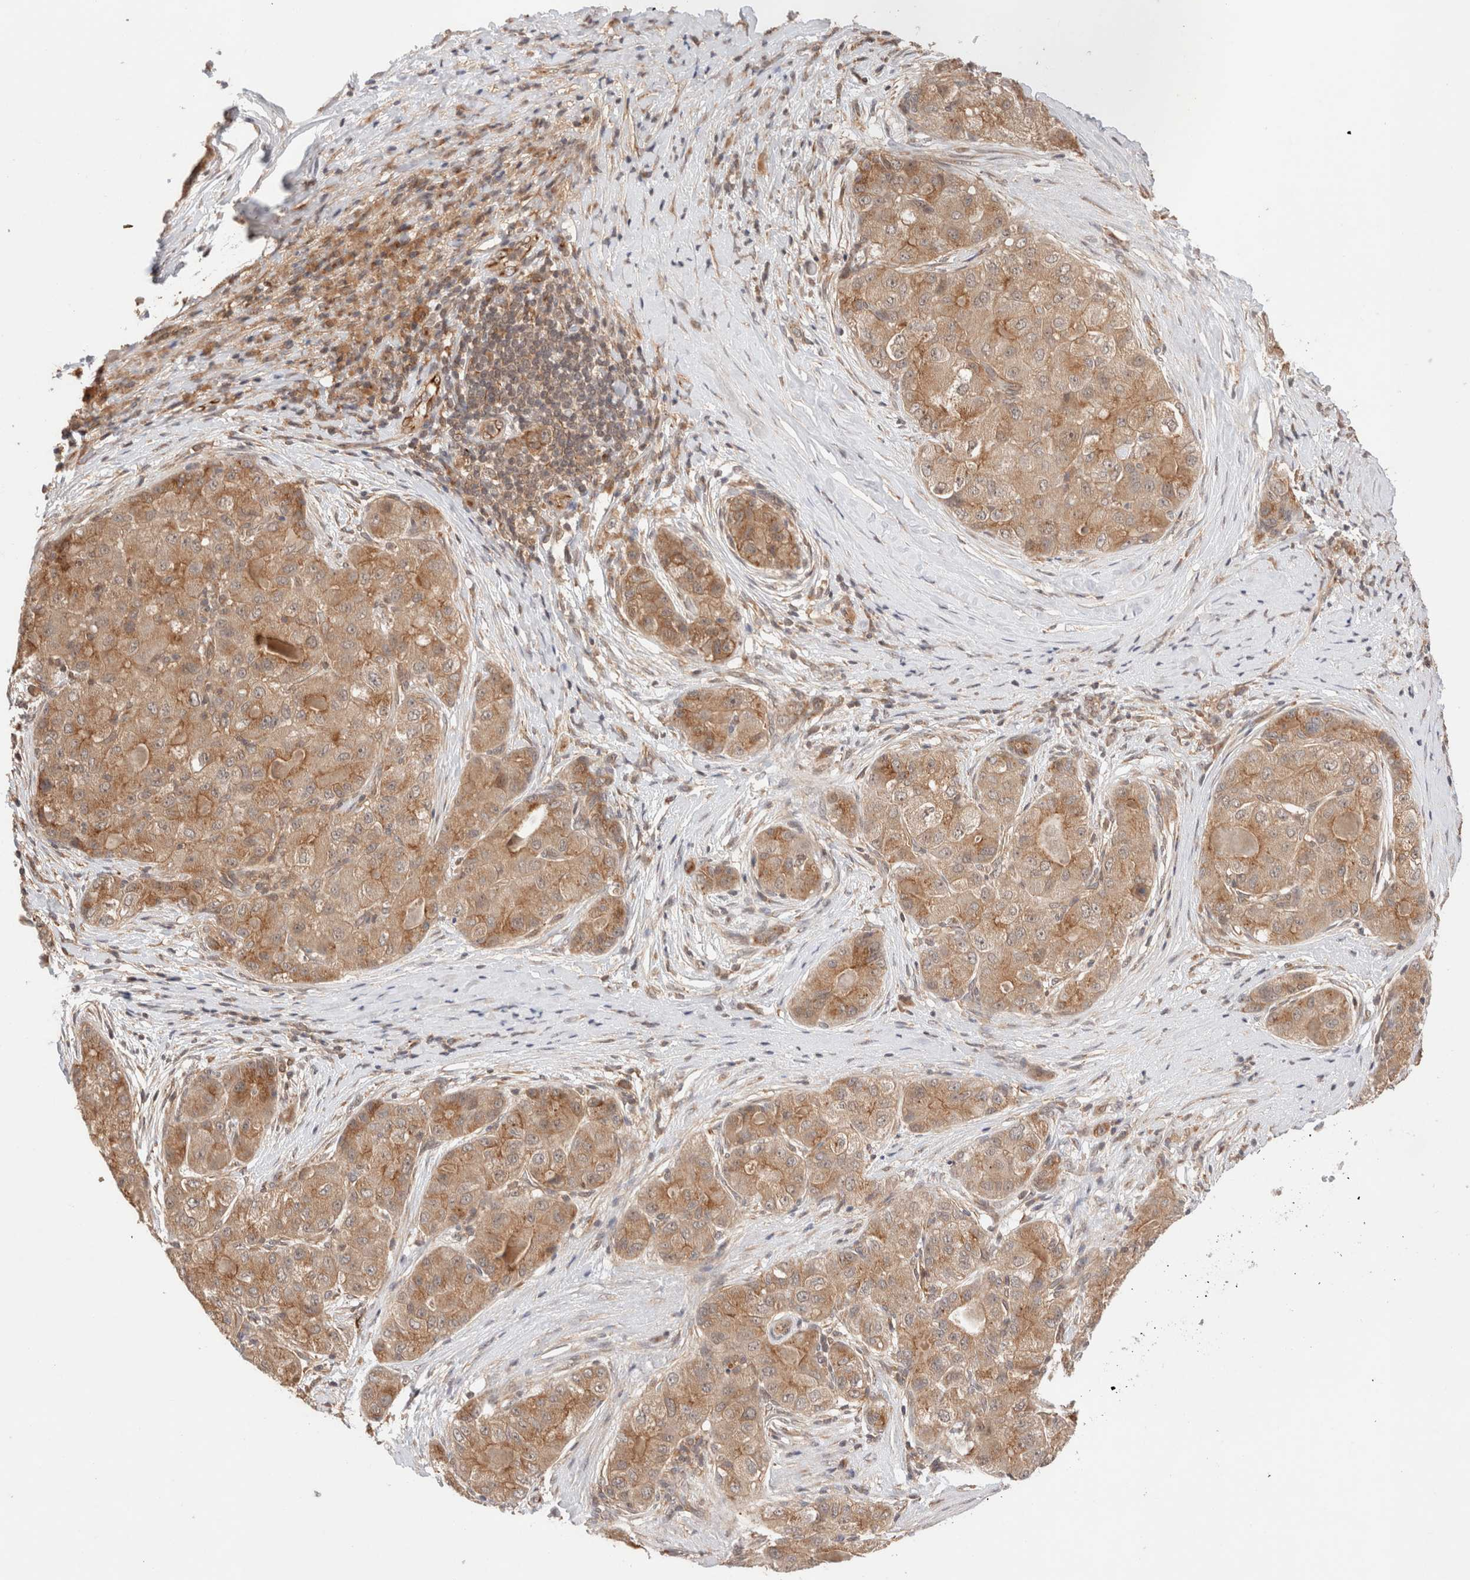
{"staining": {"intensity": "moderate", "quantity": ">75%", "location": "cytoplasmic/membranous"}, "tissue": "liver cancer", "cell_type": "Tumor cells", "image_type": "cancer", "snomed": [{"axis": "morphology", "description": "Carcinoma, Hepatocellular, NOS"}, {"axis": "topography", "description": "Liver"}], "caption": "This photomicrograph reveals liver hepatocellular carcinoma stained with IHC to label a protein in brown. The cytoplasmic/membranous of tumor cells show moderate positivity for the protein. Nuclei are counter-stained blue.", "gene": "SIKE1", "patient": {"sex": "male", "age": 80}}